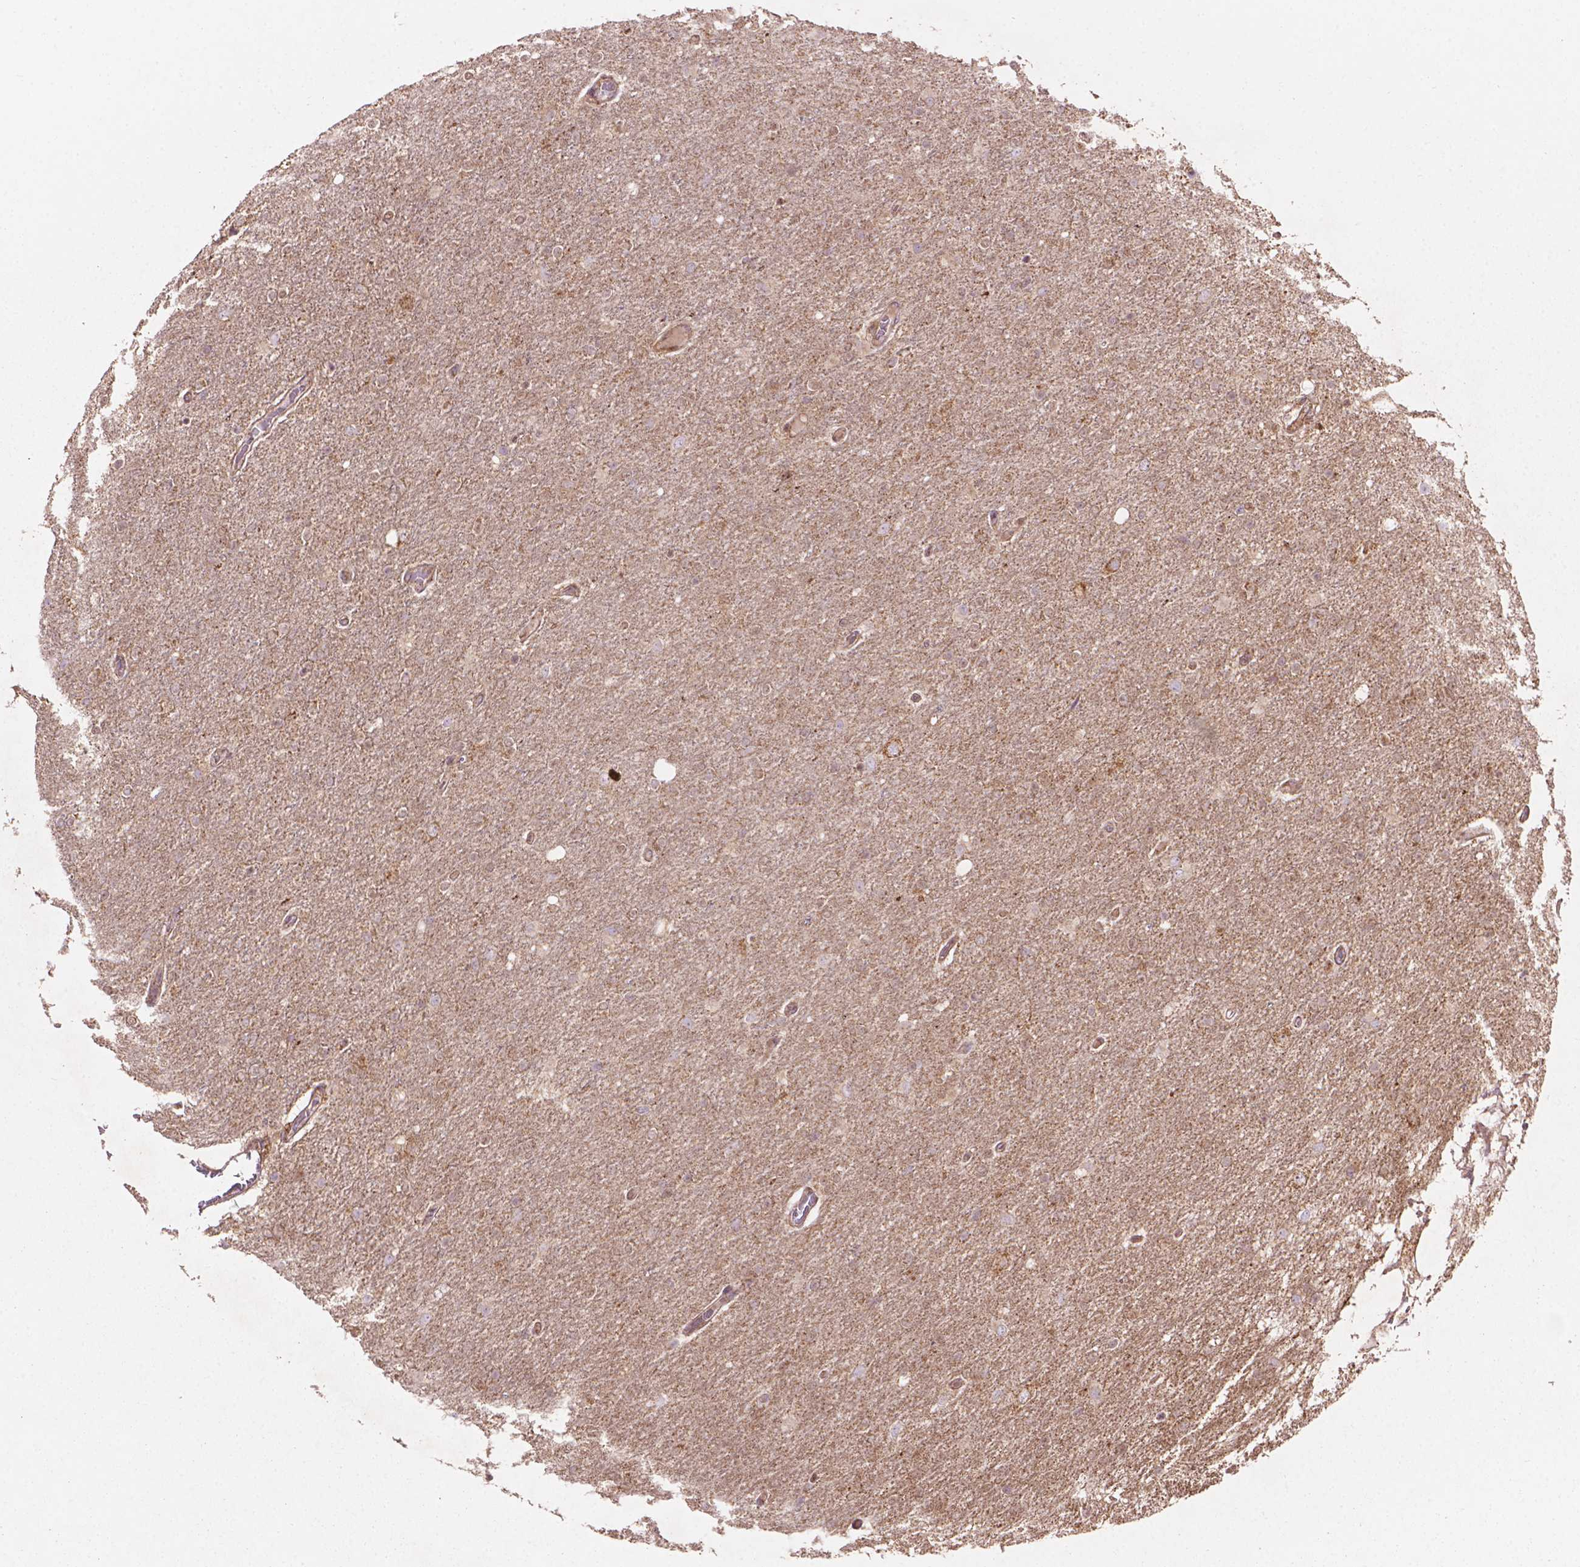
{"staining": {"intensity": "negative", "quantity": "none", "location": "none"}, "tissue": "glioma", "cell_type": "Tumor cells", "image_type": "cancer", "snomed": [{"axis": "morphology", "description": "Glioma, malignant, High grade"}, {"axis": "topography", "description": "Cerebral cortex"}], "caption": "A high-resolution image shows immunohistochemistry staining of glioma, which demonstrates no significant staining in tumor cells.", "gene": "VARS2", "patient": {"sex": "male", "age": 70}}